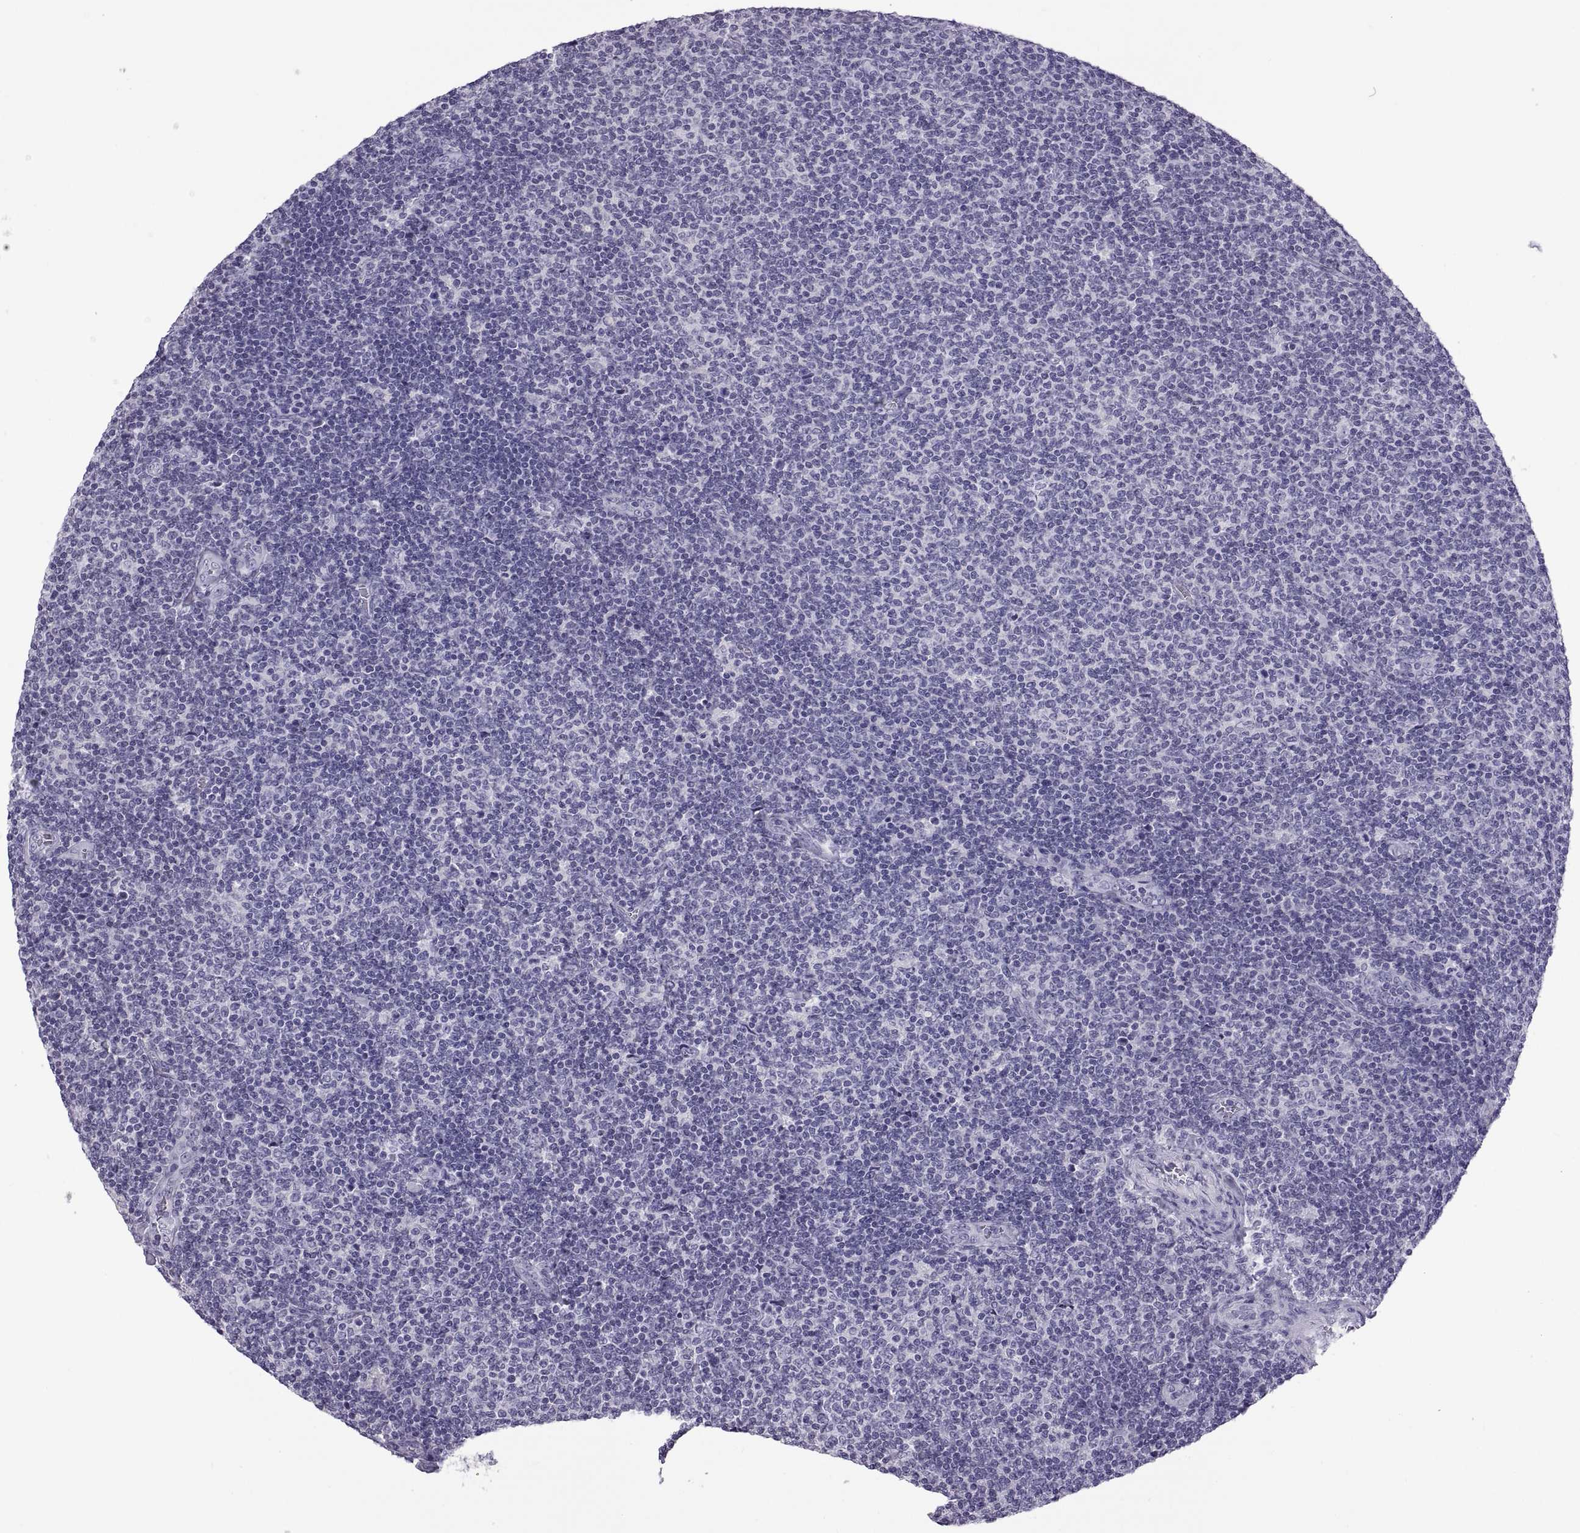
{"staining": {"intensity": "negative", "quantity": "none", "location": "none"}, "tissue": "lymphoma", "cell_type": "Tumor cells", "image_type": "cancer", "snomed": [{"axis": "morphology", "description": "Malignant lymphoma, non-Hodgkin's type, Low grade"}, {"axis": "topography", "description": "Lymph node"}], "caption": "A micrograph of lymphoma stained for a protein demonstrates no brown staining in tumor cells.", "gene": "RDM1", "patient": {"sex": "male", "age": 52}}